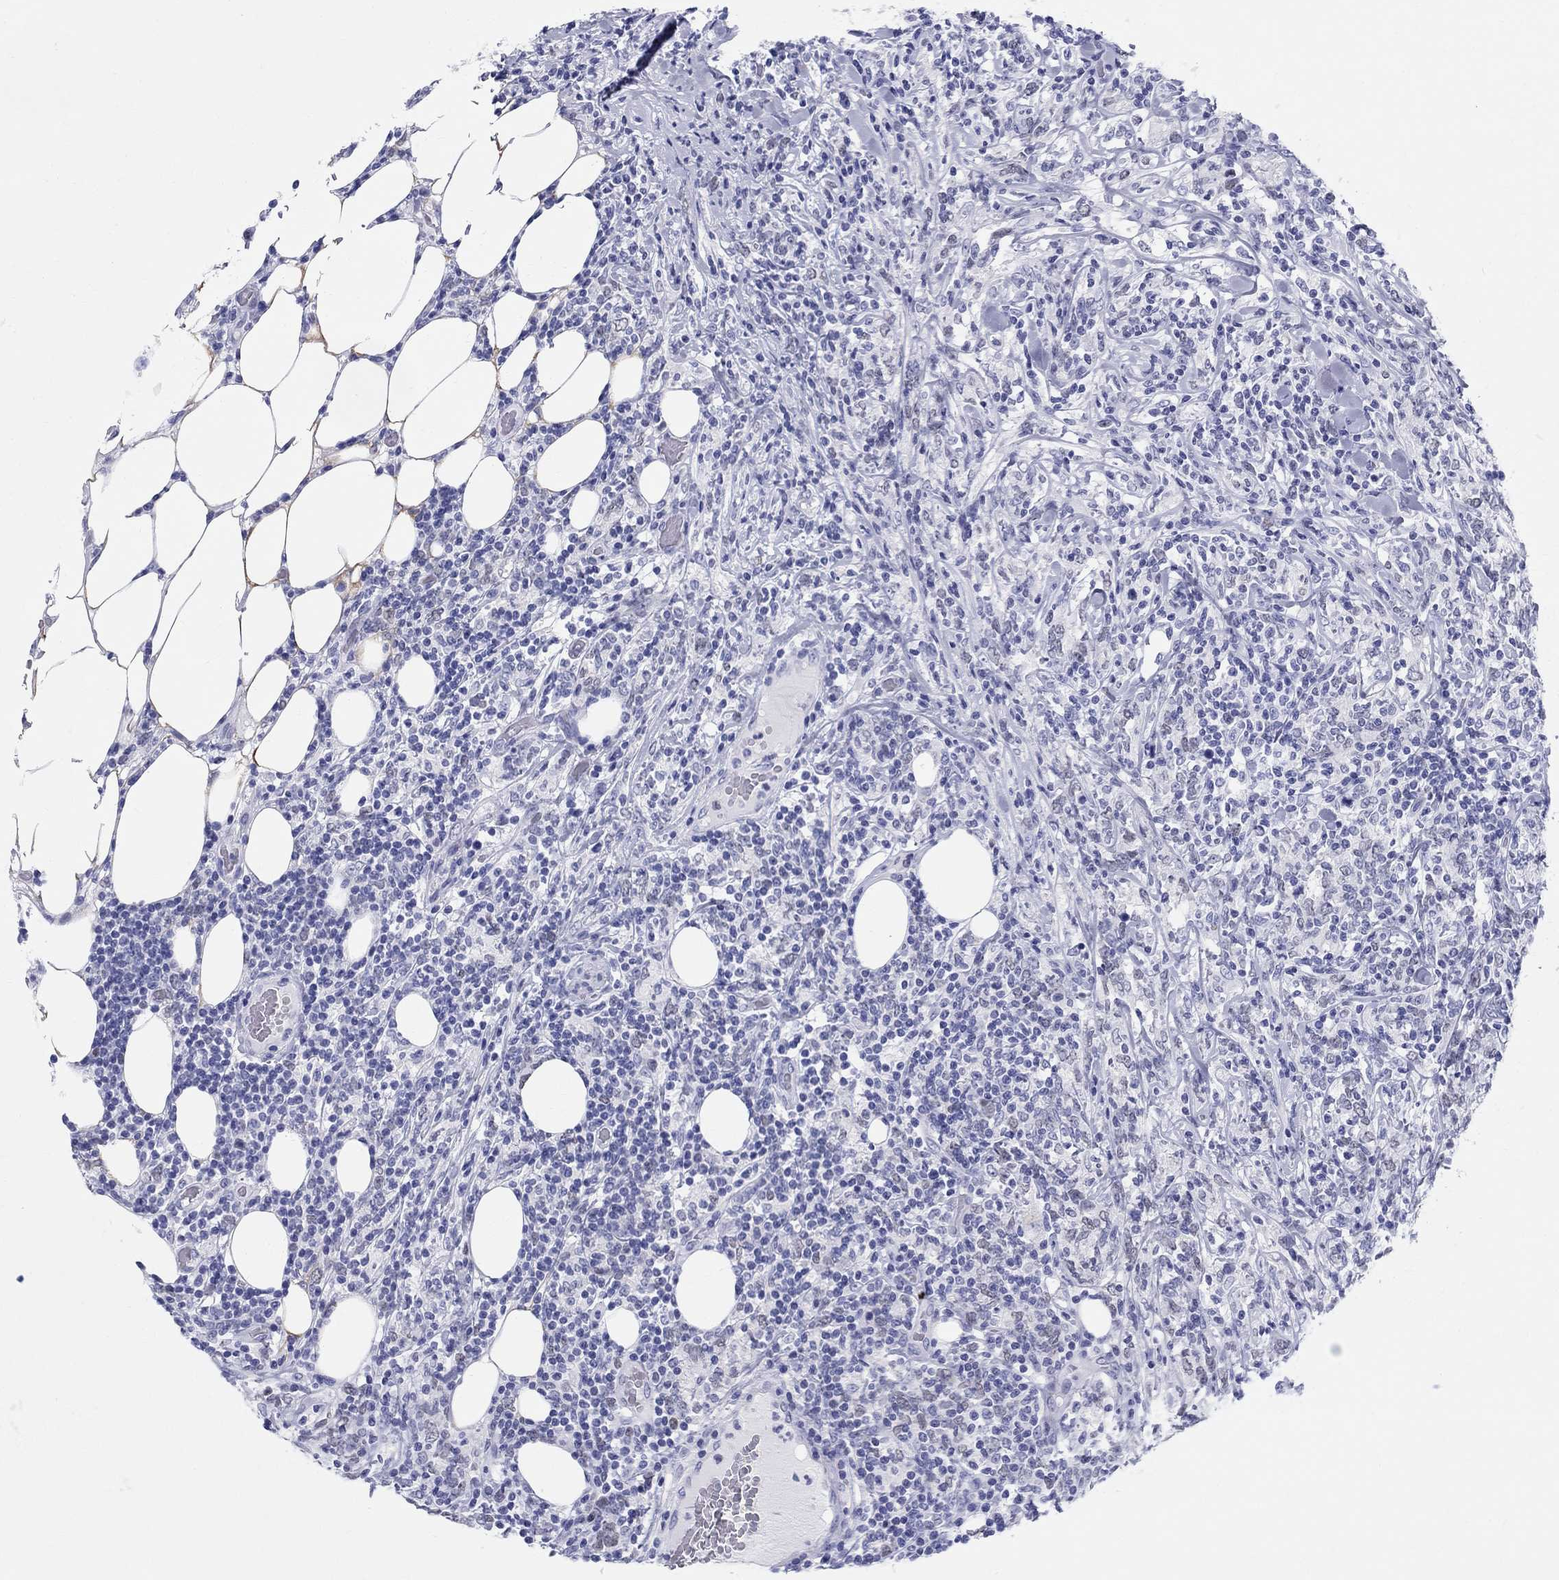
{"staining": {"intensity": "negative", "quantity": "none", "location": "none"}, "tissue": "lymphoma", "cell_type": "Tumor cells", "image_type": "cancer", "snomed": [{"axis": "morphology", "description": "Malignant lymphoma, non-Hodgkin's type, High grade"}, {"axis": "topography", "description": "Lymph node"}], "caption": "Human malignant lymphoma, non-Hodgkin's type (high-grade) stained for a protein using immunohistochemistry demonstrates no expression in tumor cells.", "gene": "LAMP5", "patient": {"sex": "female", "age": 84}}